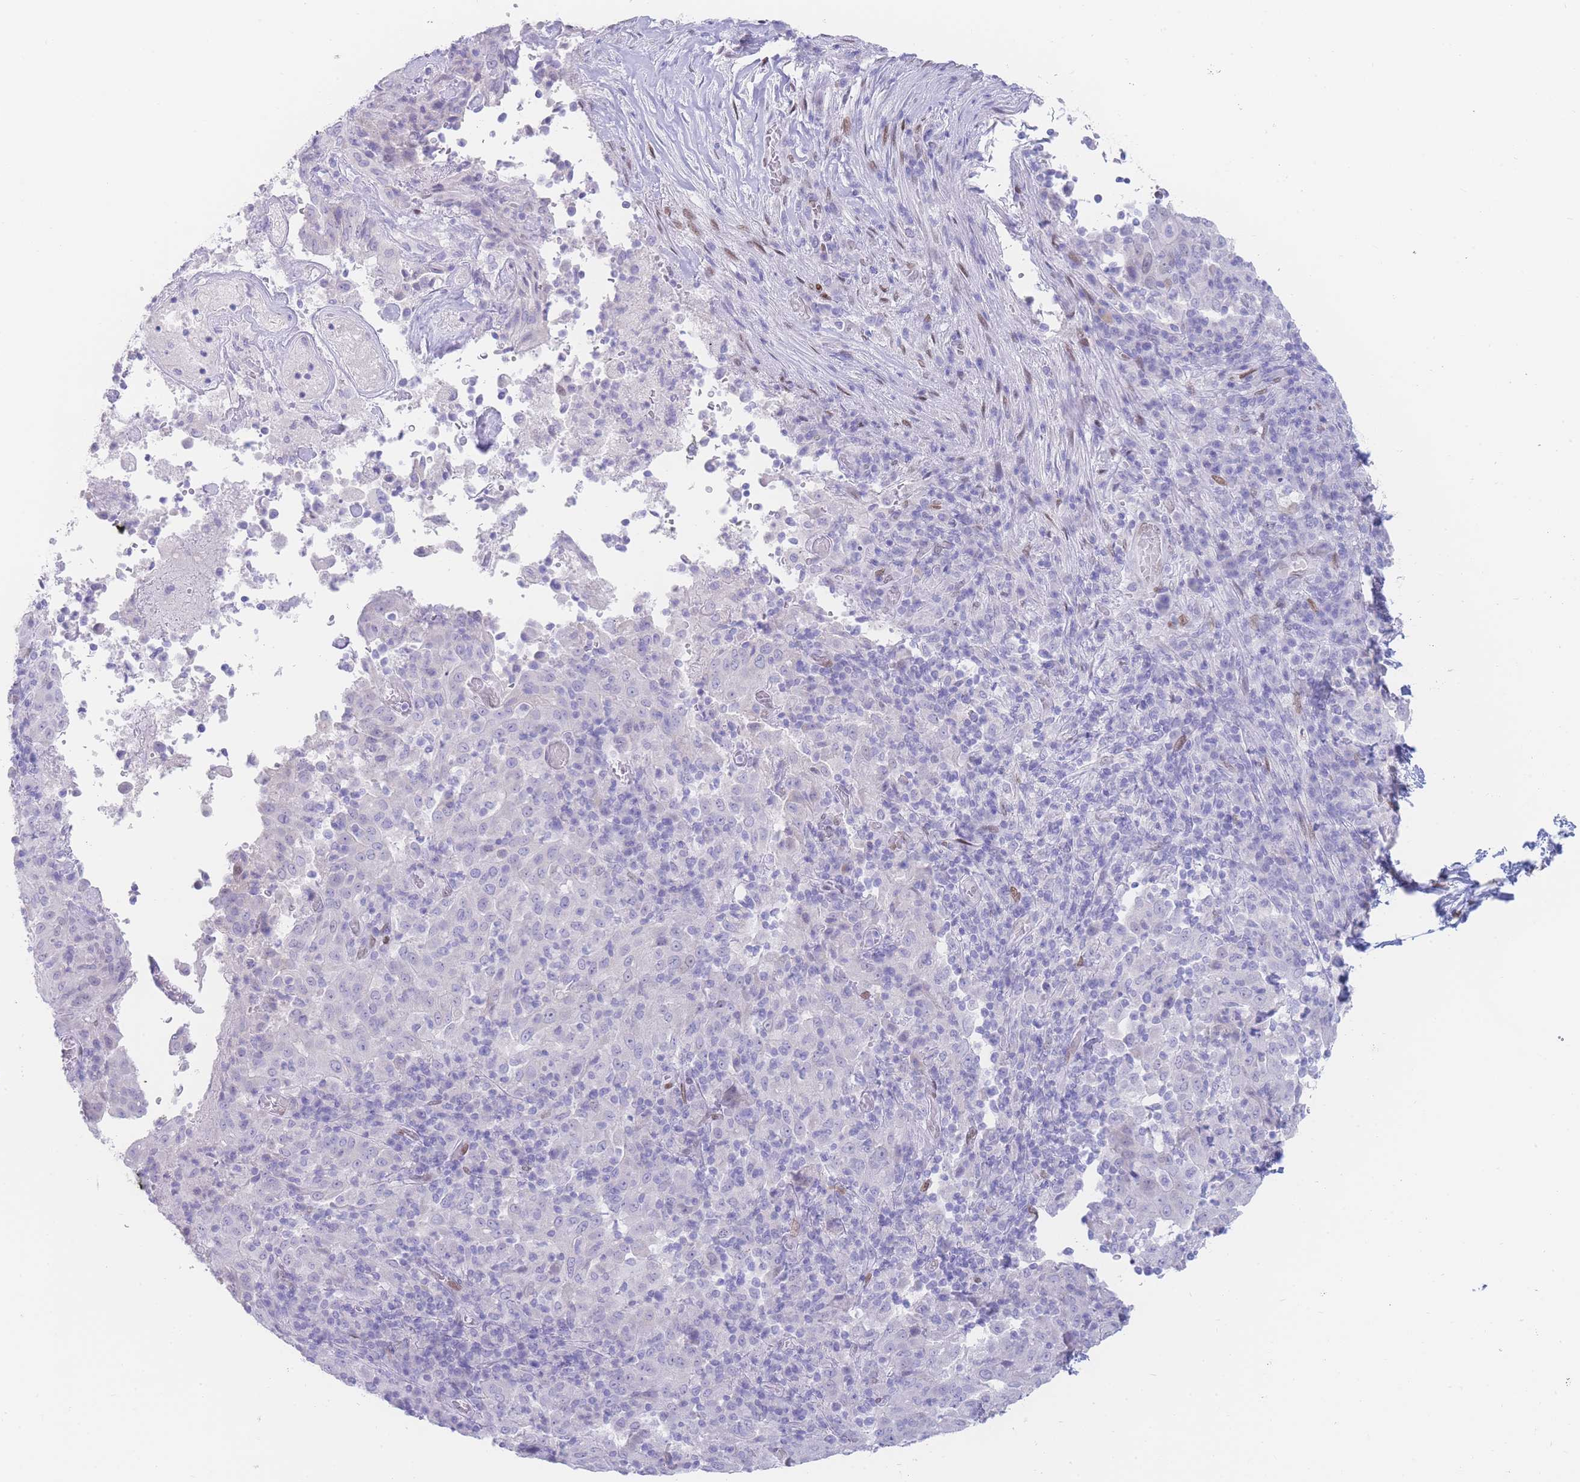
{"staining": {"intensity": "negative", "quantity": "none", "location": "none"}, "tissue": "pancreatic cancer", "cell_type": "Tumor cells", "image_type": "cancer", "snomed": [{"axis": "morphology", "description": "Adenocarcinoma, NOS"}, {"axis": "topography", "description": "Pancreas"}], "caption": "IHC histopathology image of neoplastic tissue: pancreatic cancer (adenocarcinoma) stained with DAB exhibits no significant protein expression in tumor cells.", "gene": "PSMB5", "patient": {"sex": "male", "age": 63}}